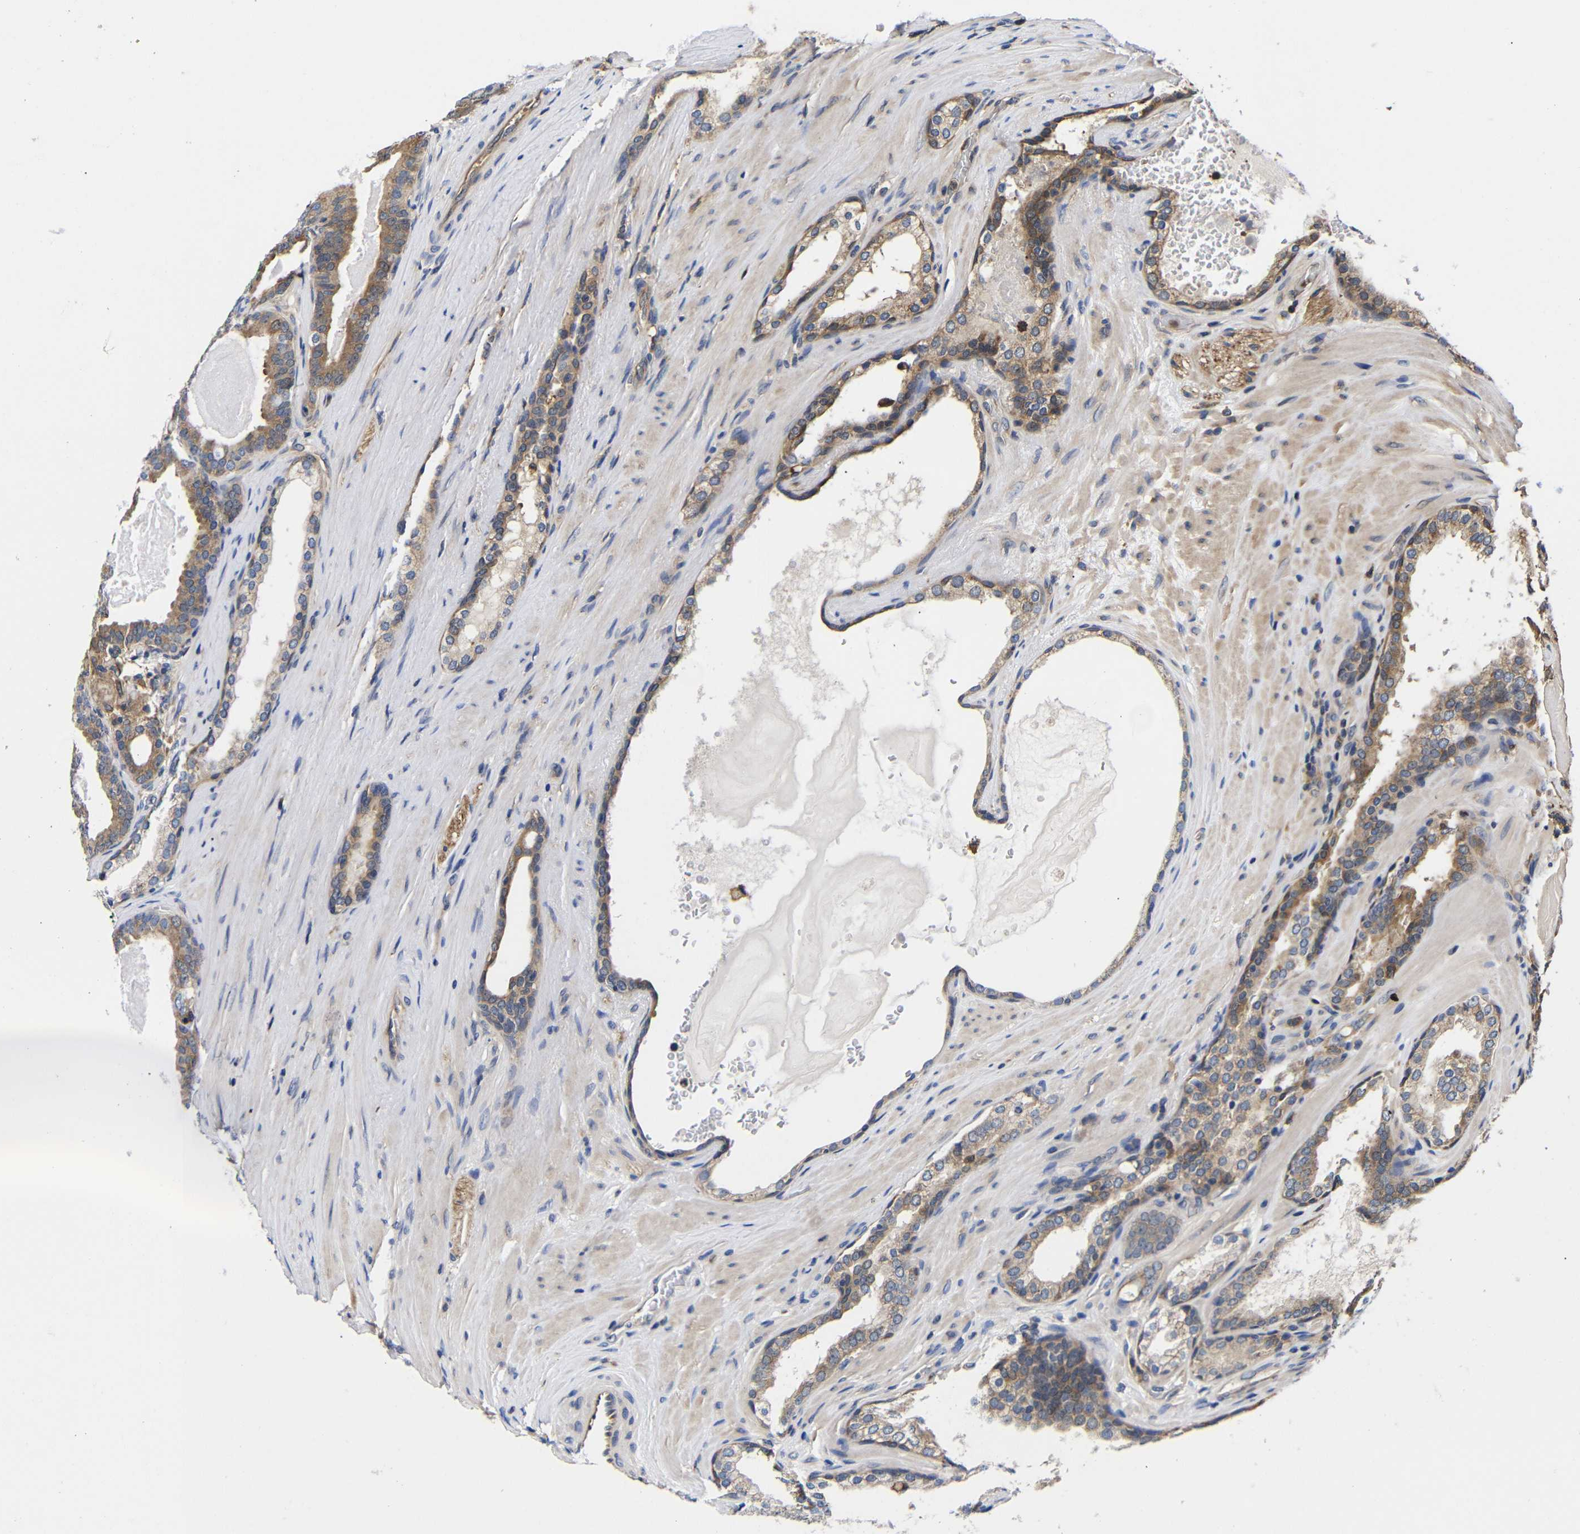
{"staining": {"intensity": "moderate", "quantity": ">75%", "location": "cytoplasmic/membranous"}, "tissue": "prostate cancer", "cell_type": "Tumor cells", "image_type": "cancer", "snomed": [{"axis": "morphology", "description": "Adenocarcinoma, High grade"}, {"axis": "topography", "description": "Prostate"}], "caption": "An immunohistochemistry (IHC) histopathology image of tumor tissue is shown. Protein staining in brown labels moderate cytoplasmic/membranous positivity in prostate cancer (adenocarcinoma (high-grade)) within tumor cells. Ihc stains the protein of interest in brown and the nuclei are stained blue.", "gene": "LRRCC1", "patient": {"sex": "male", "age": 60}}